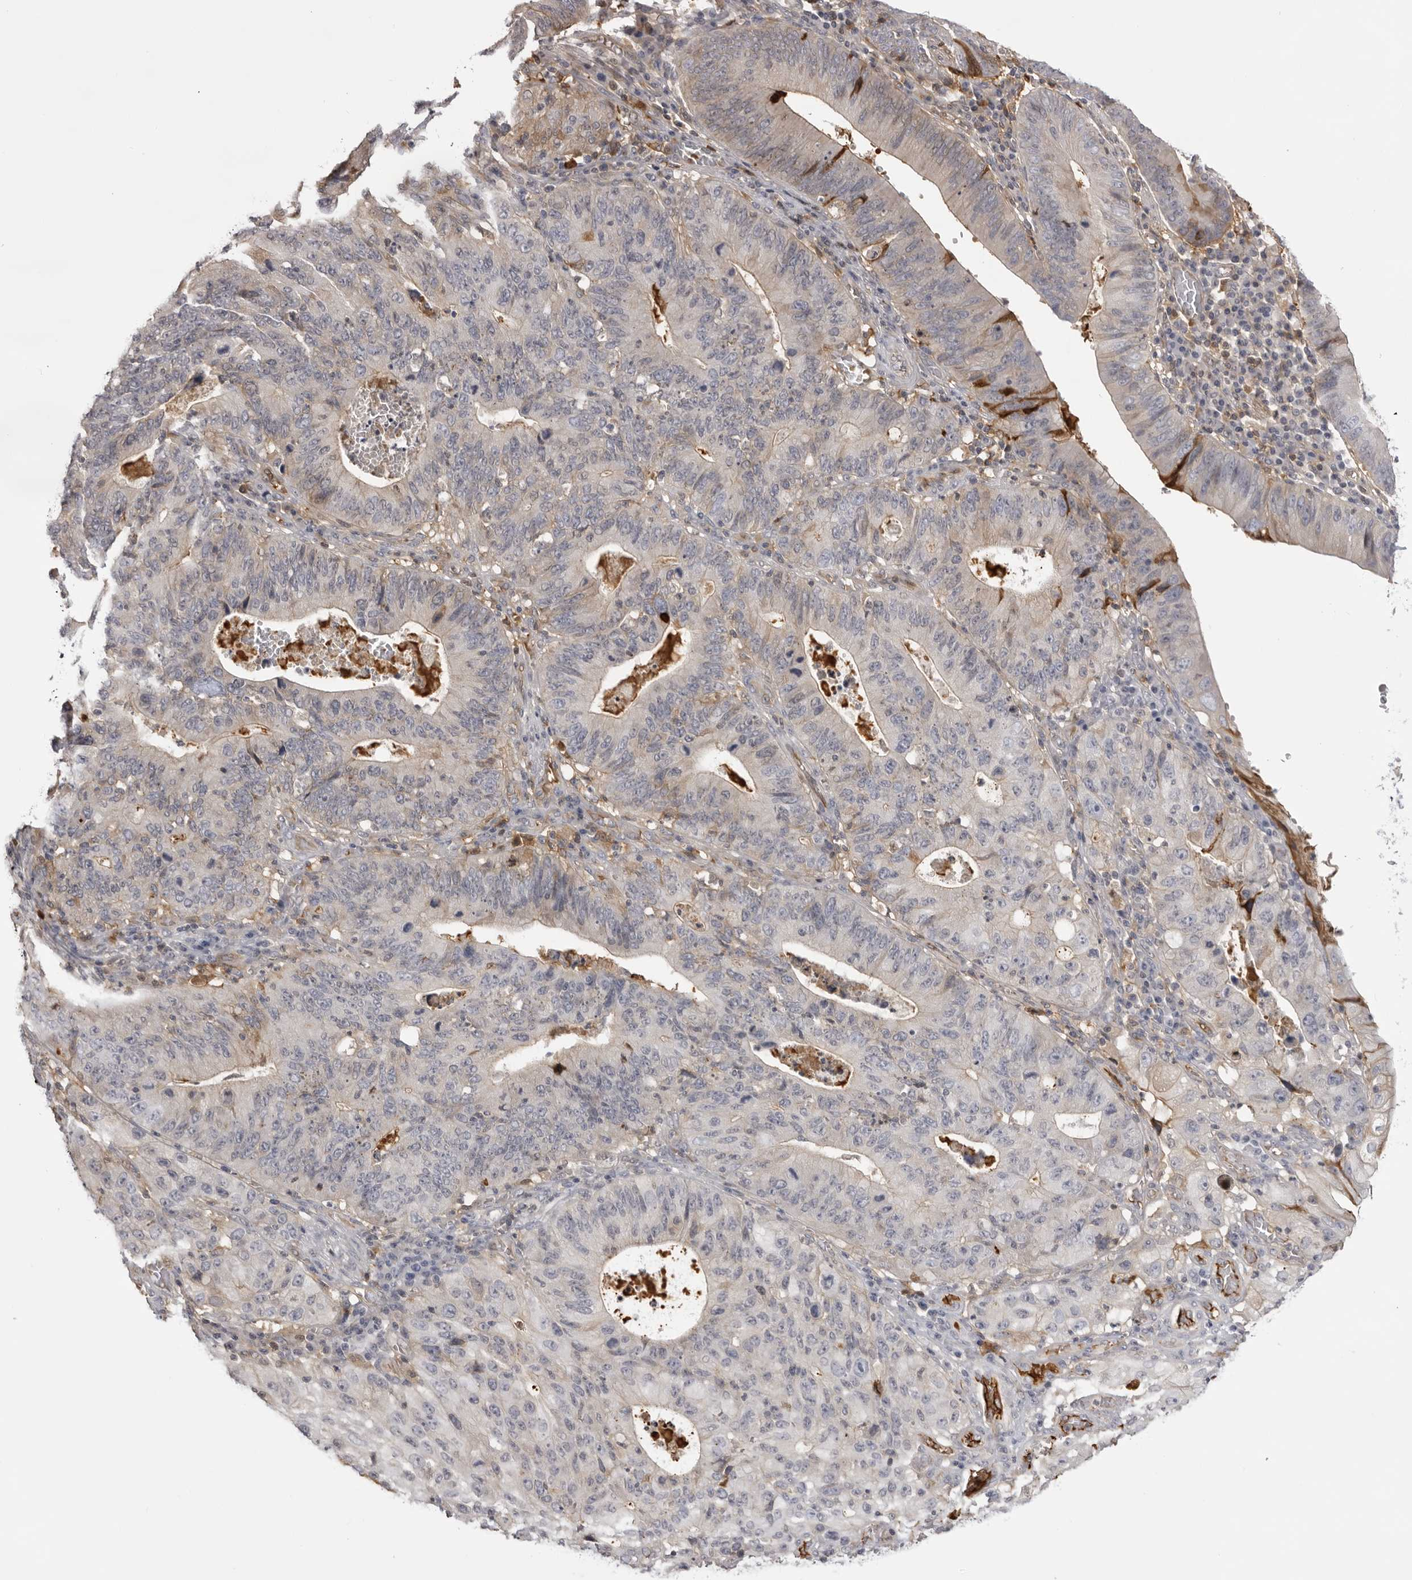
{"staining": {"intensity": "moderate", "quantity": "<25%", "location": "cytoplasmic/membranous"}, "tissue": "stomach cancer", "cell_type": "Tumor cells", "image_type": "cancer", "snomed": [{"axis": "morphology", "description": "Adenocarcinoma, NOS"}, {"axis": "topography", "description": "Stomach"}], "caption": "Immunohistochemistry histopathology image of human stomach cancer stained for a protein (brown), which exhibits low levels of moderate cytoplasmic/membranous expression in approximately <25% of tumor cells.", "gene": "PLEKHF2", "patient": {"sex": "male", "age": 59}}